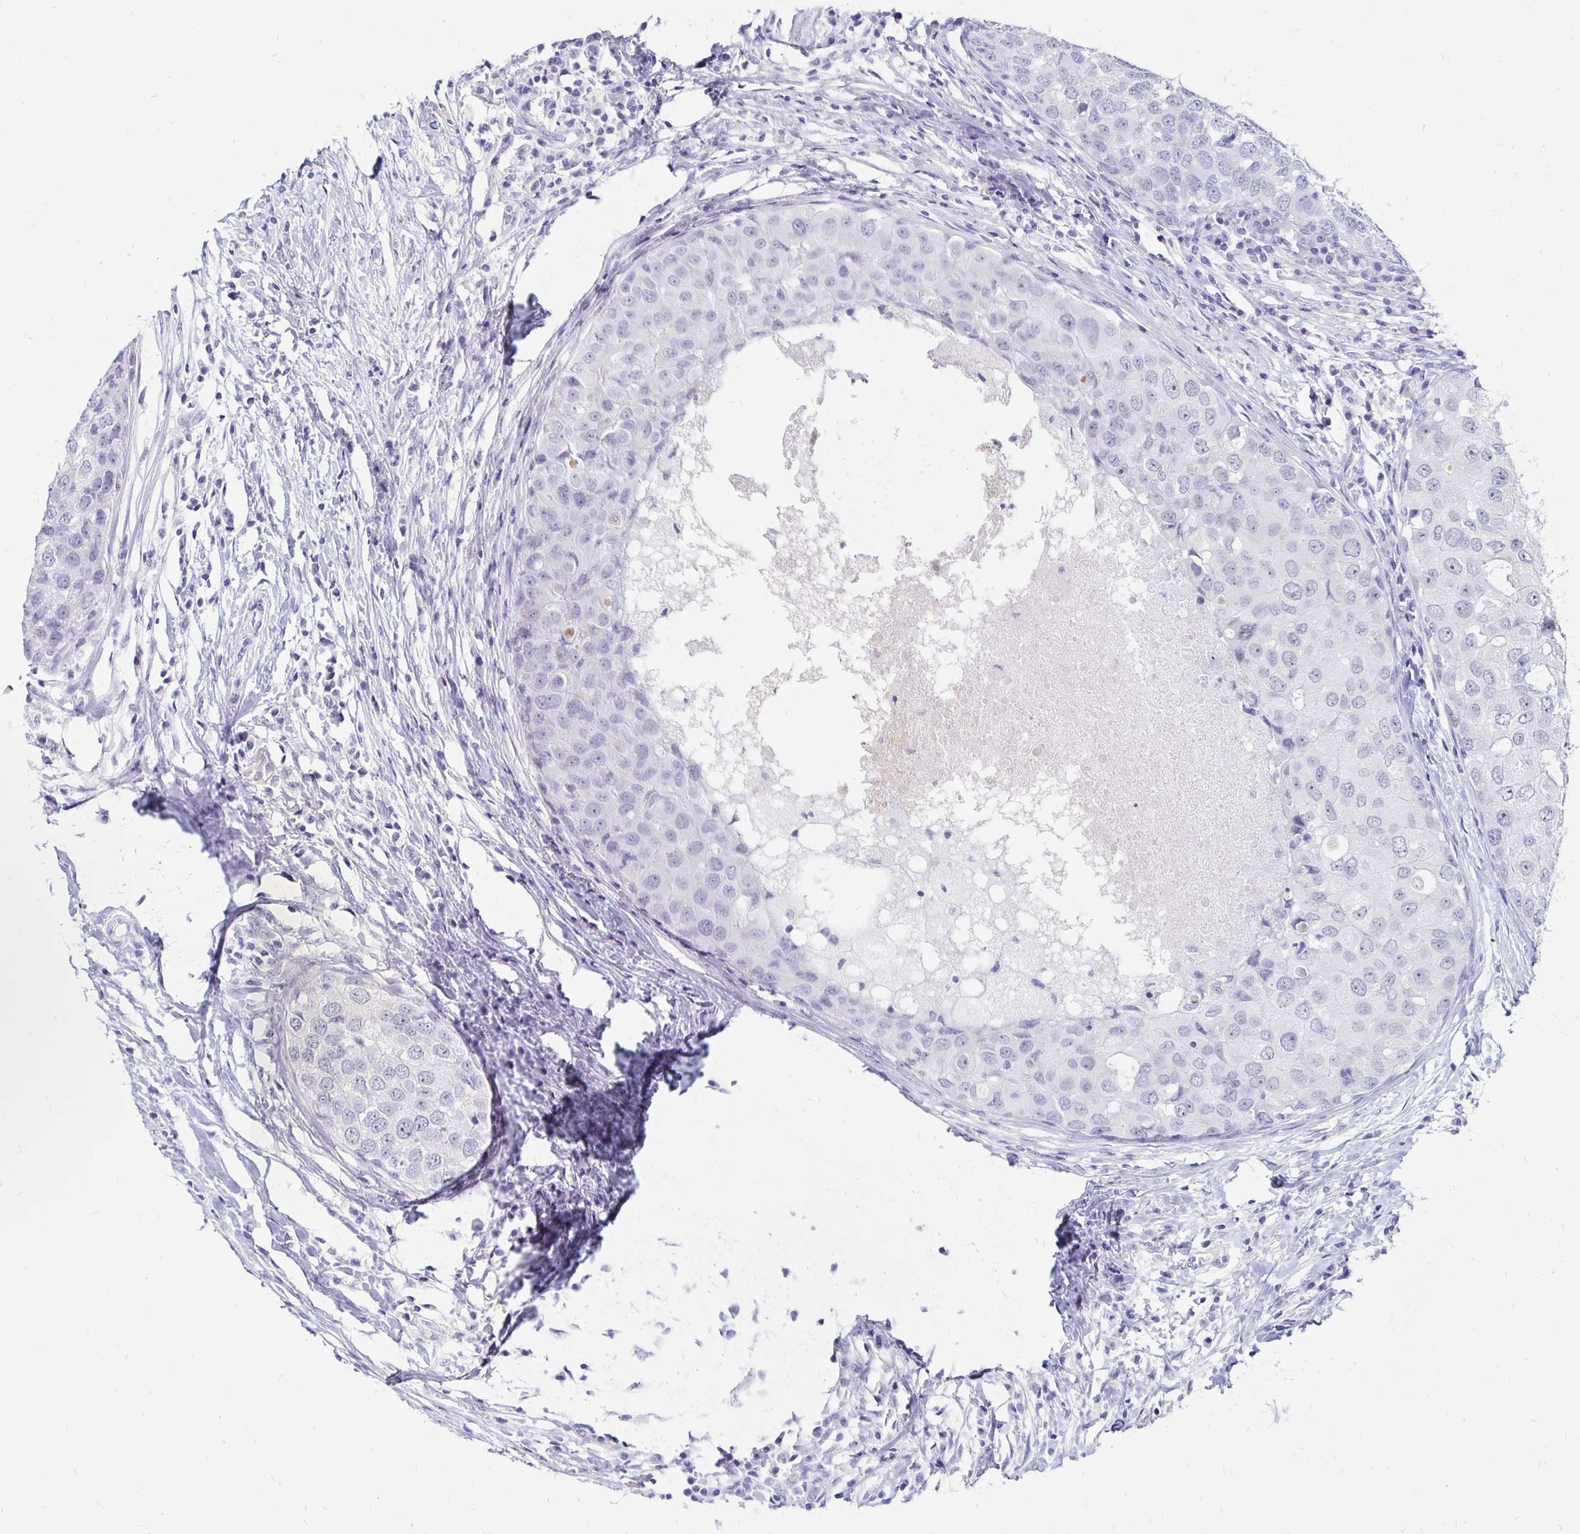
{"staining": {"intensity": "negative", "quantity": "none", "location": "none"}, "tissue": "breast cancer", "cell_type": "Tumor cells", "image_type": "cancer", "snomed": [{"axis": "morphology", "description": "Duct carcinoma"}, {"axis": "topography", "description": "Breast"}], "caption": "A photomicrograph of breast cancer stained for a protein exhibits no brown staining in tumor cells.", "gene": "SYT2", "patient": {"sex": "female", "age": 27}}